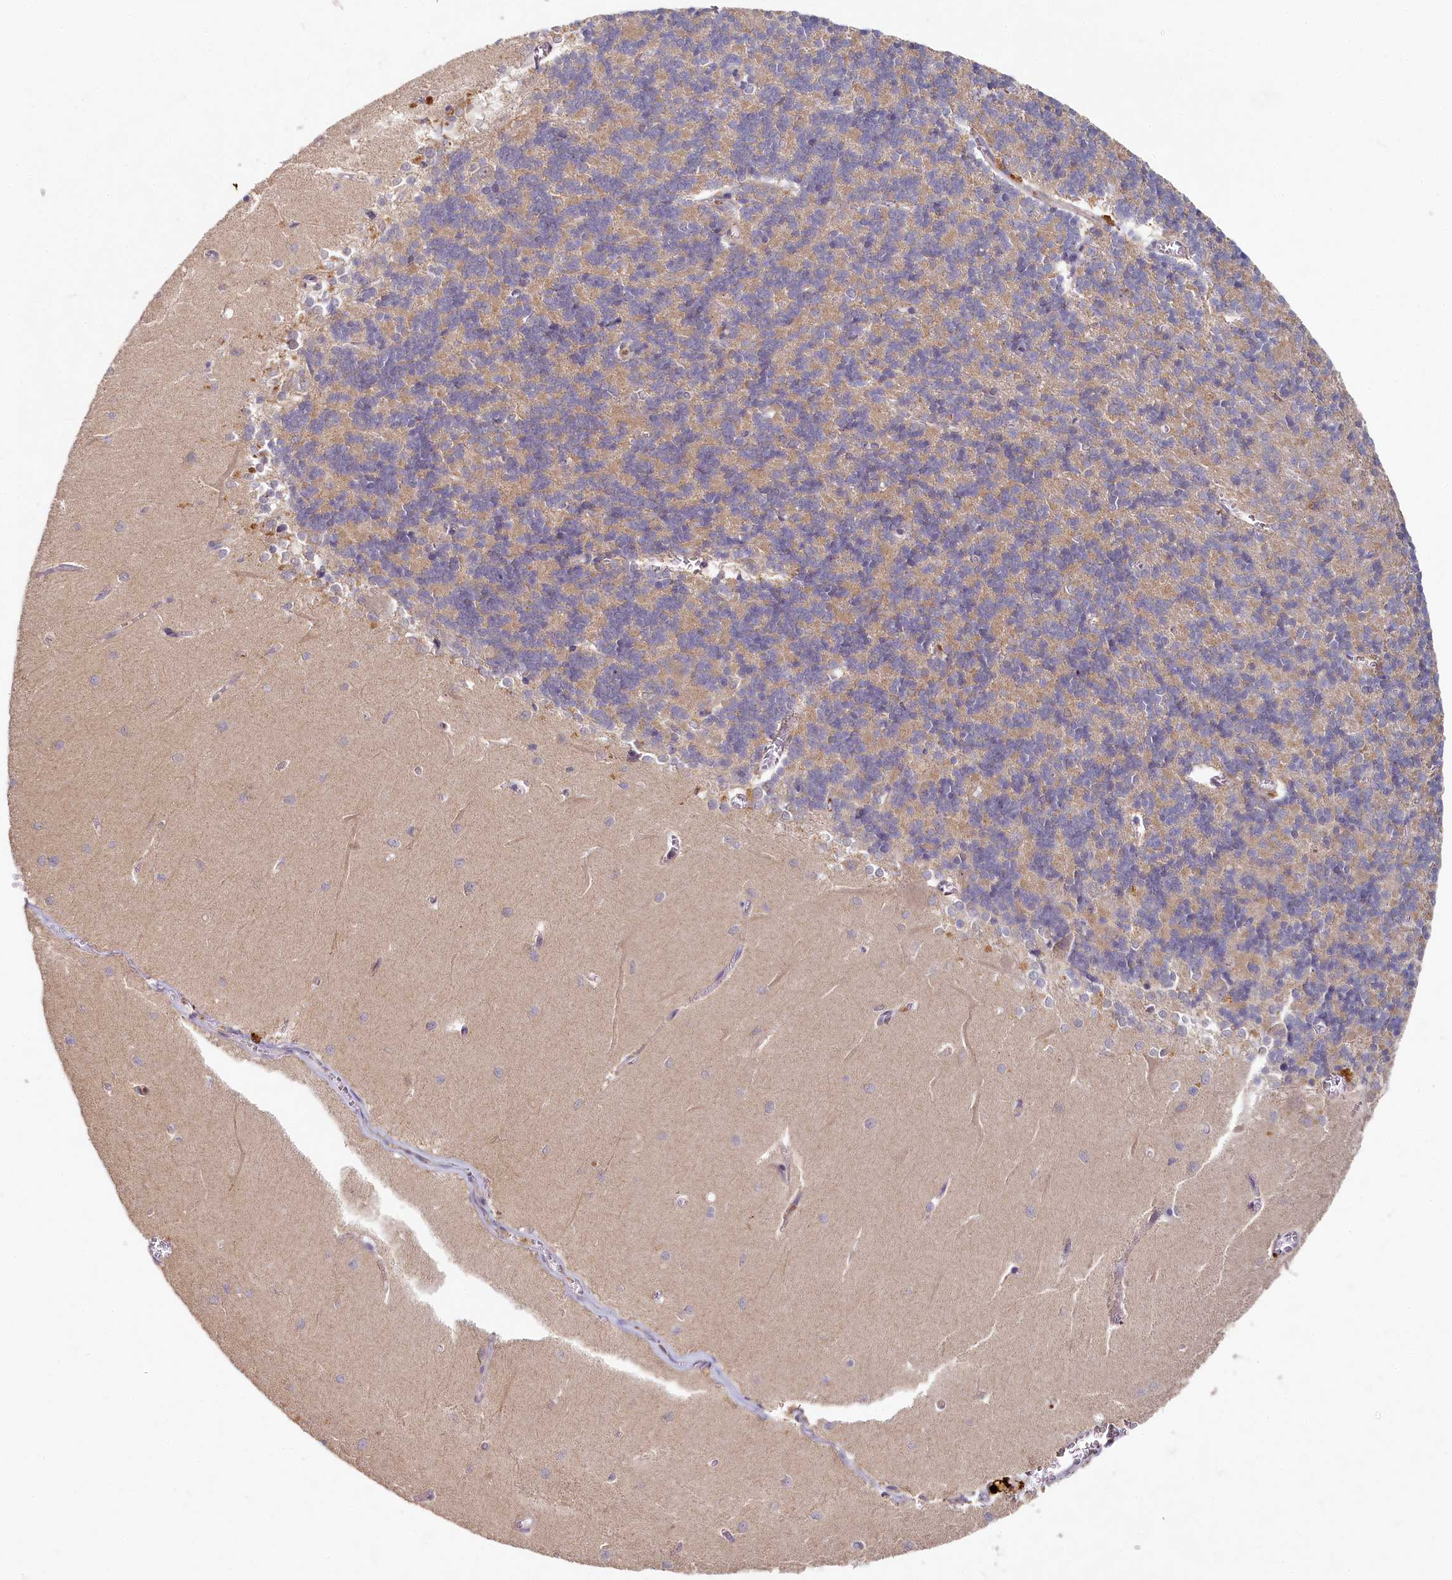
{"staining": {"intensity": "weak", "quantity": ">75%", "location": "cytoplasmic/membranous"}, "tissue": "cerebellum", "cell_type": "Cells in granular layer", "image_type": "normal", "snomed": [{"axis": "morphology", "description": "Normal tissue, NOS"}, {"axis": "topography", "description": "Cerebellum"}], "caption": "This histopathology image reveals immunohistochemistry staining of benign cerebellum, with low weak cytoplasmic/membranous staining in approximately >75% of cells in granular layer.", "gene": "HERC3", "patient": {"sex": "male", "age": 37}}